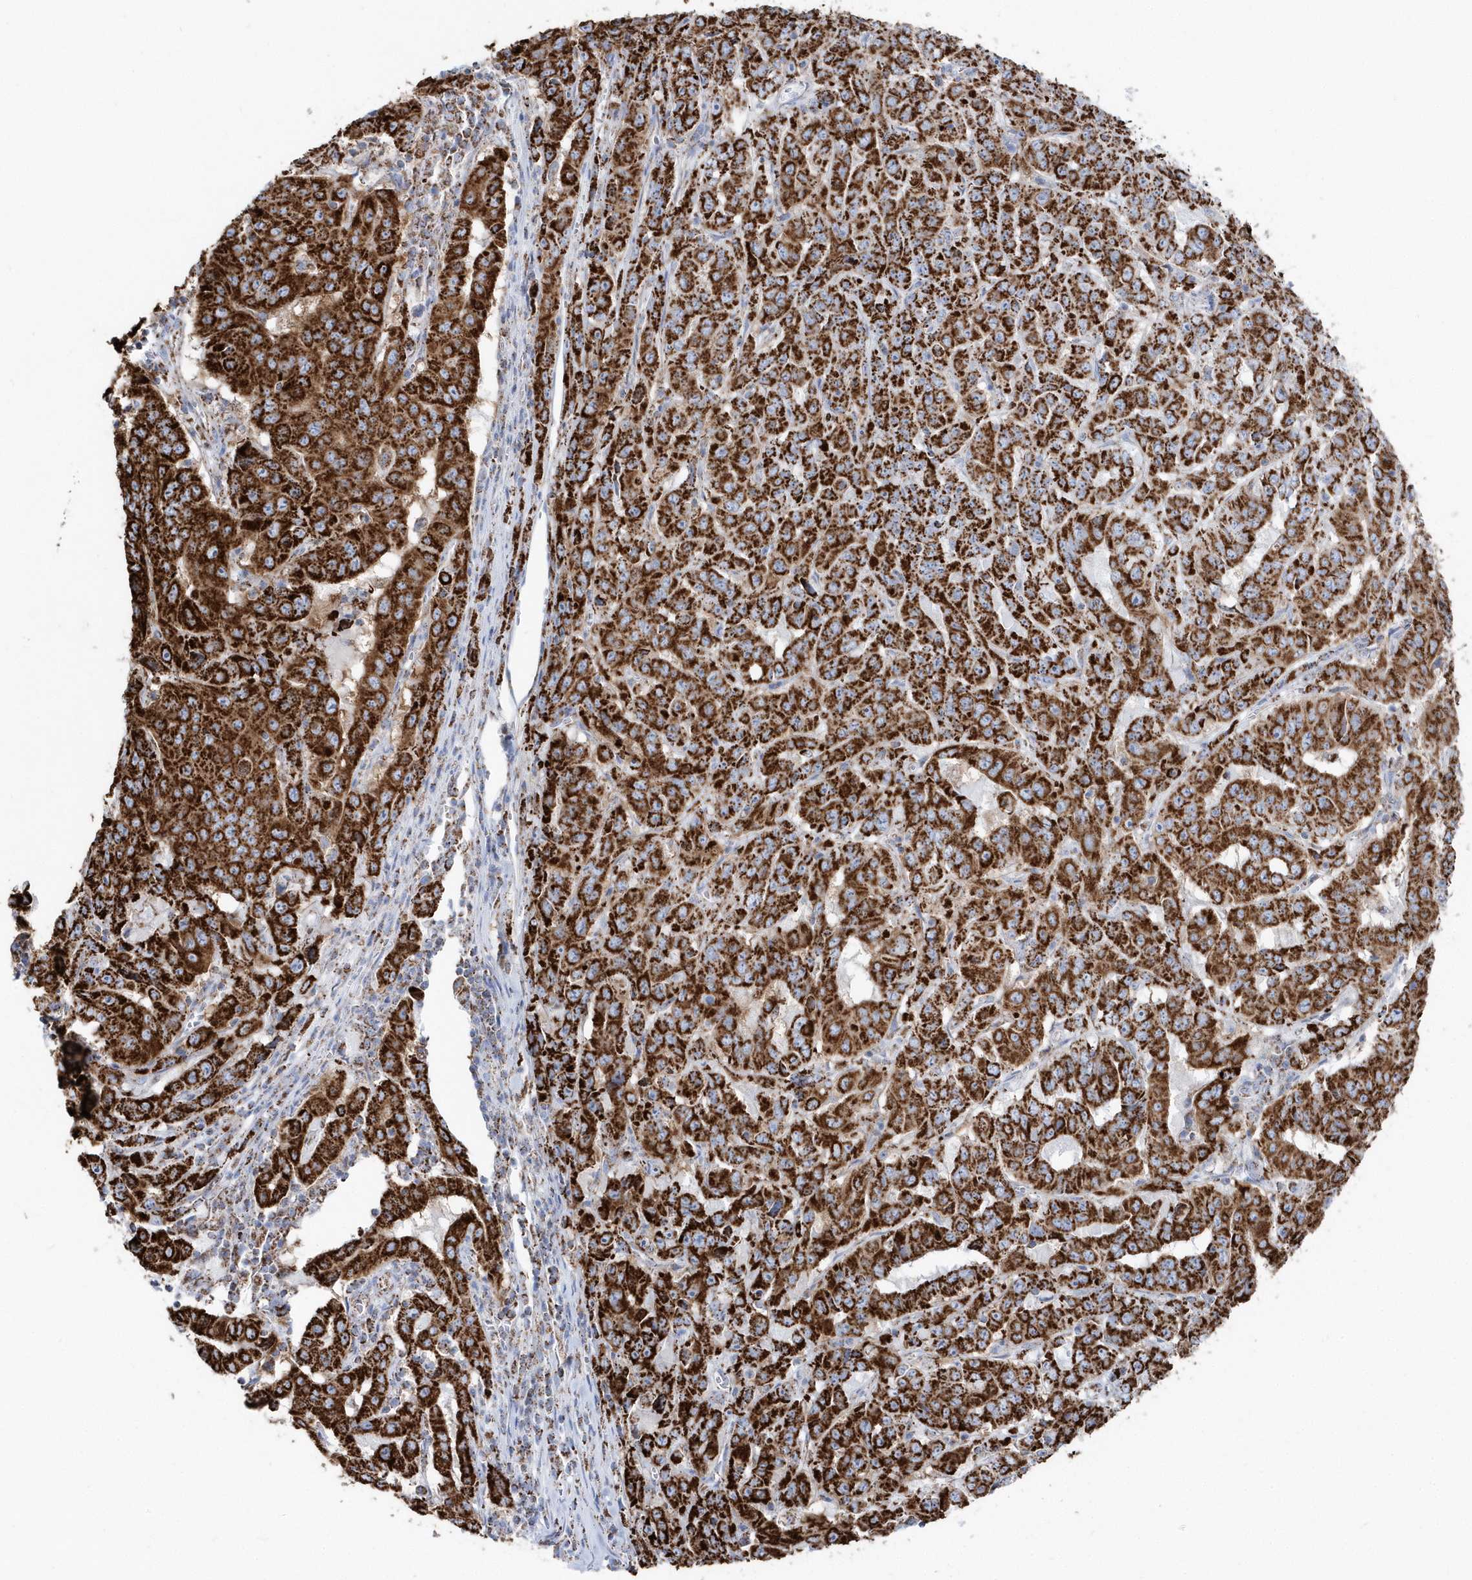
{"staining": {"intensity": "strong", "quantity": ">75%", "location": "cytoplasmic/membranous"}, "tissue": "pancreatic cancer", "cell_type": "Tumor cells", "image_type": "cancer", "snomed": [{"axis": "morphology", "description": "Adenocarcinoma, NOS"}, {"axis": "topography", "description": "Pancreas"}], "caption": "Immunohistochemistry (IHC) histopathology image of pancreatic cancer (adenocarcinoma) stained for a protein (brown), which demonstrates high levels of strong cytoplasmic/membranous expression in approximately >75% of tumor cells.", "gene": "TMCO6", "patient": {"sex": "male", "age": 63}}